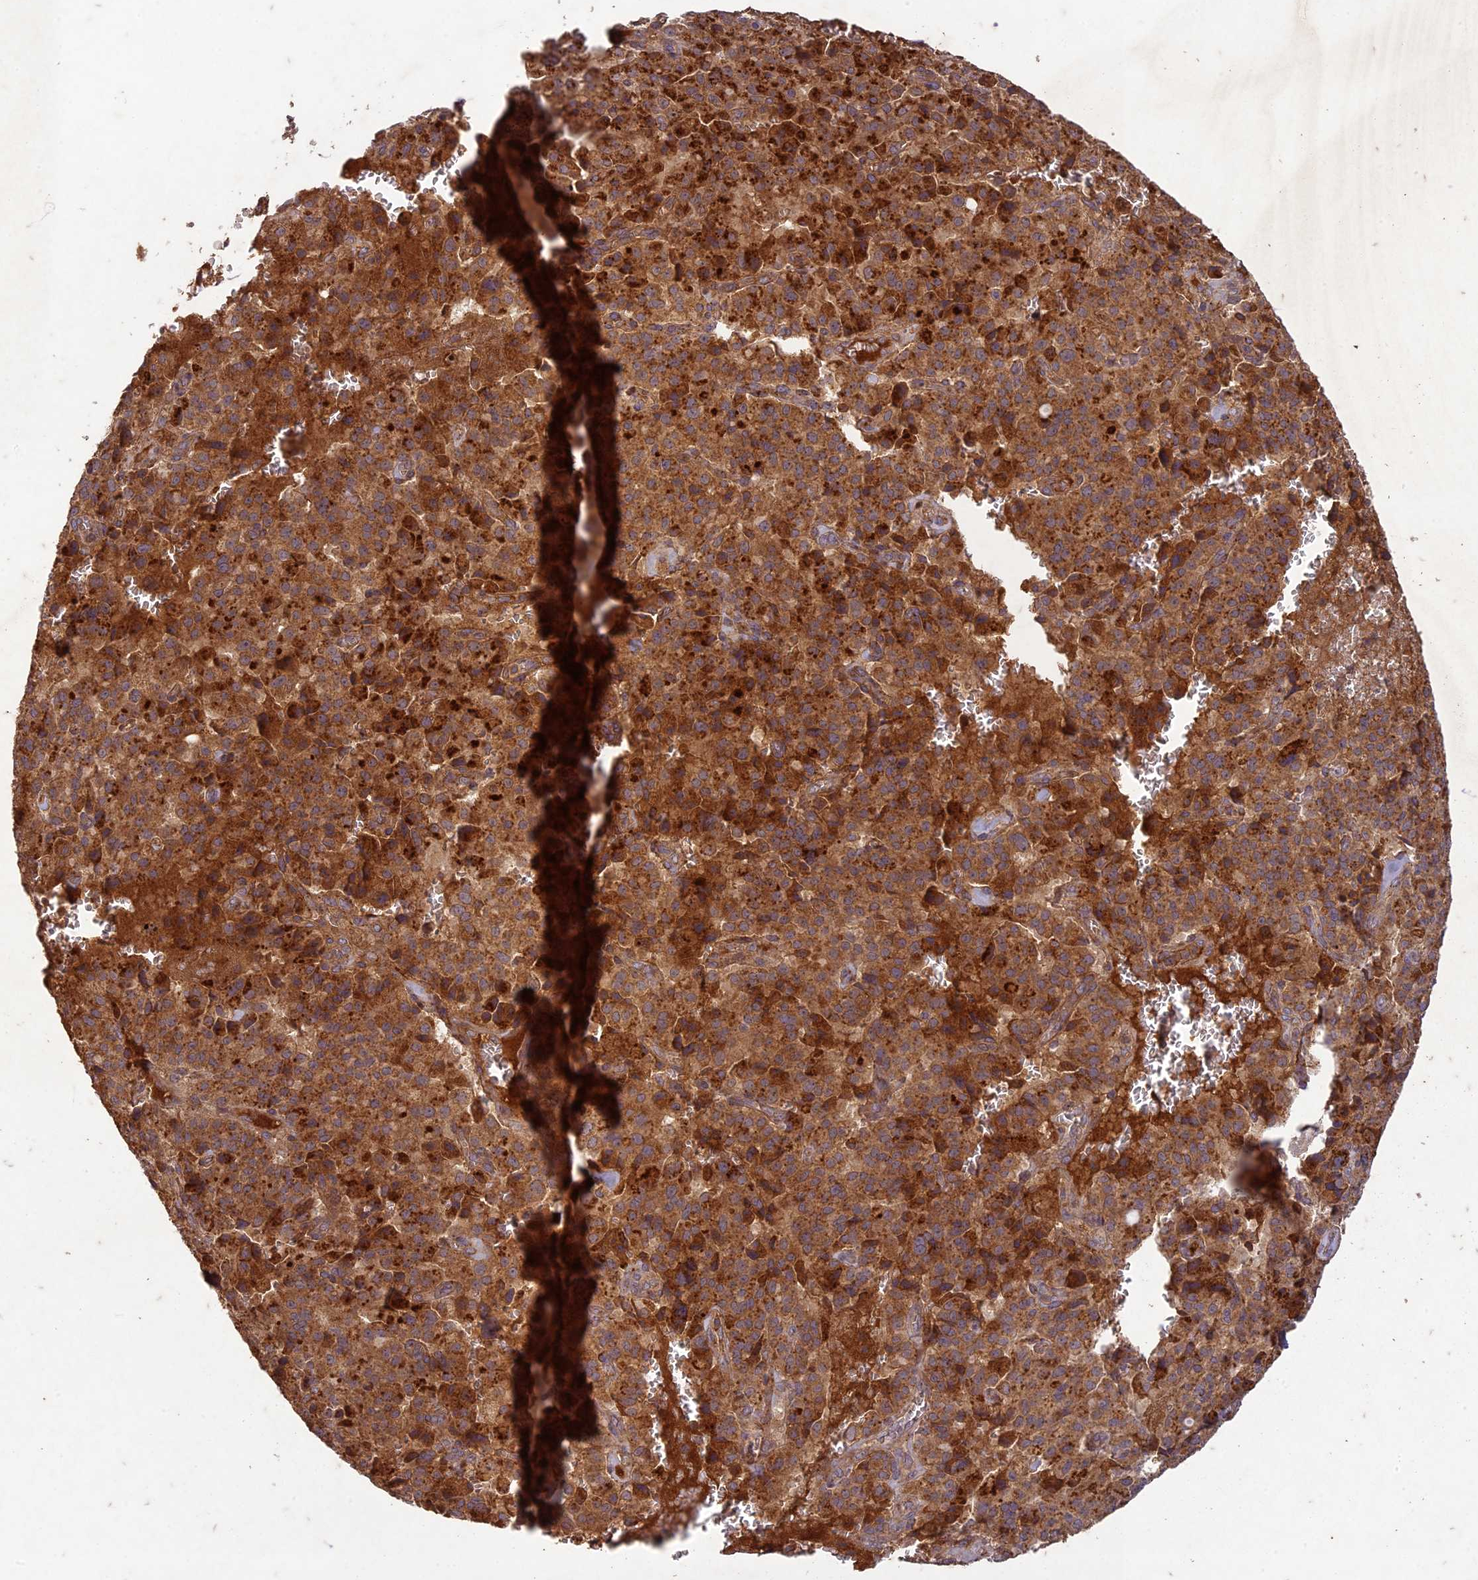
{"staining": {"intensity": "strong", "quantity": ">75%", "location": "cytoplasmic/membranous"}, "tissue": "pancreatic cancer", "cell_type": "Tumor cells", "image_type": "cancer", "snomed": [{"axis": "morphology", "description": "Adenocarcinoma, NOS"}, {"axis": "topography", "description": "Pancreas"}], "caption": "Tumor cells display strong cytoplasmic/membranous expression in approximately >75% of cells in adenocarcinoma (pancreatic).", "gene": "TCF25", "patient": {"sex": "male", "age": 65}}